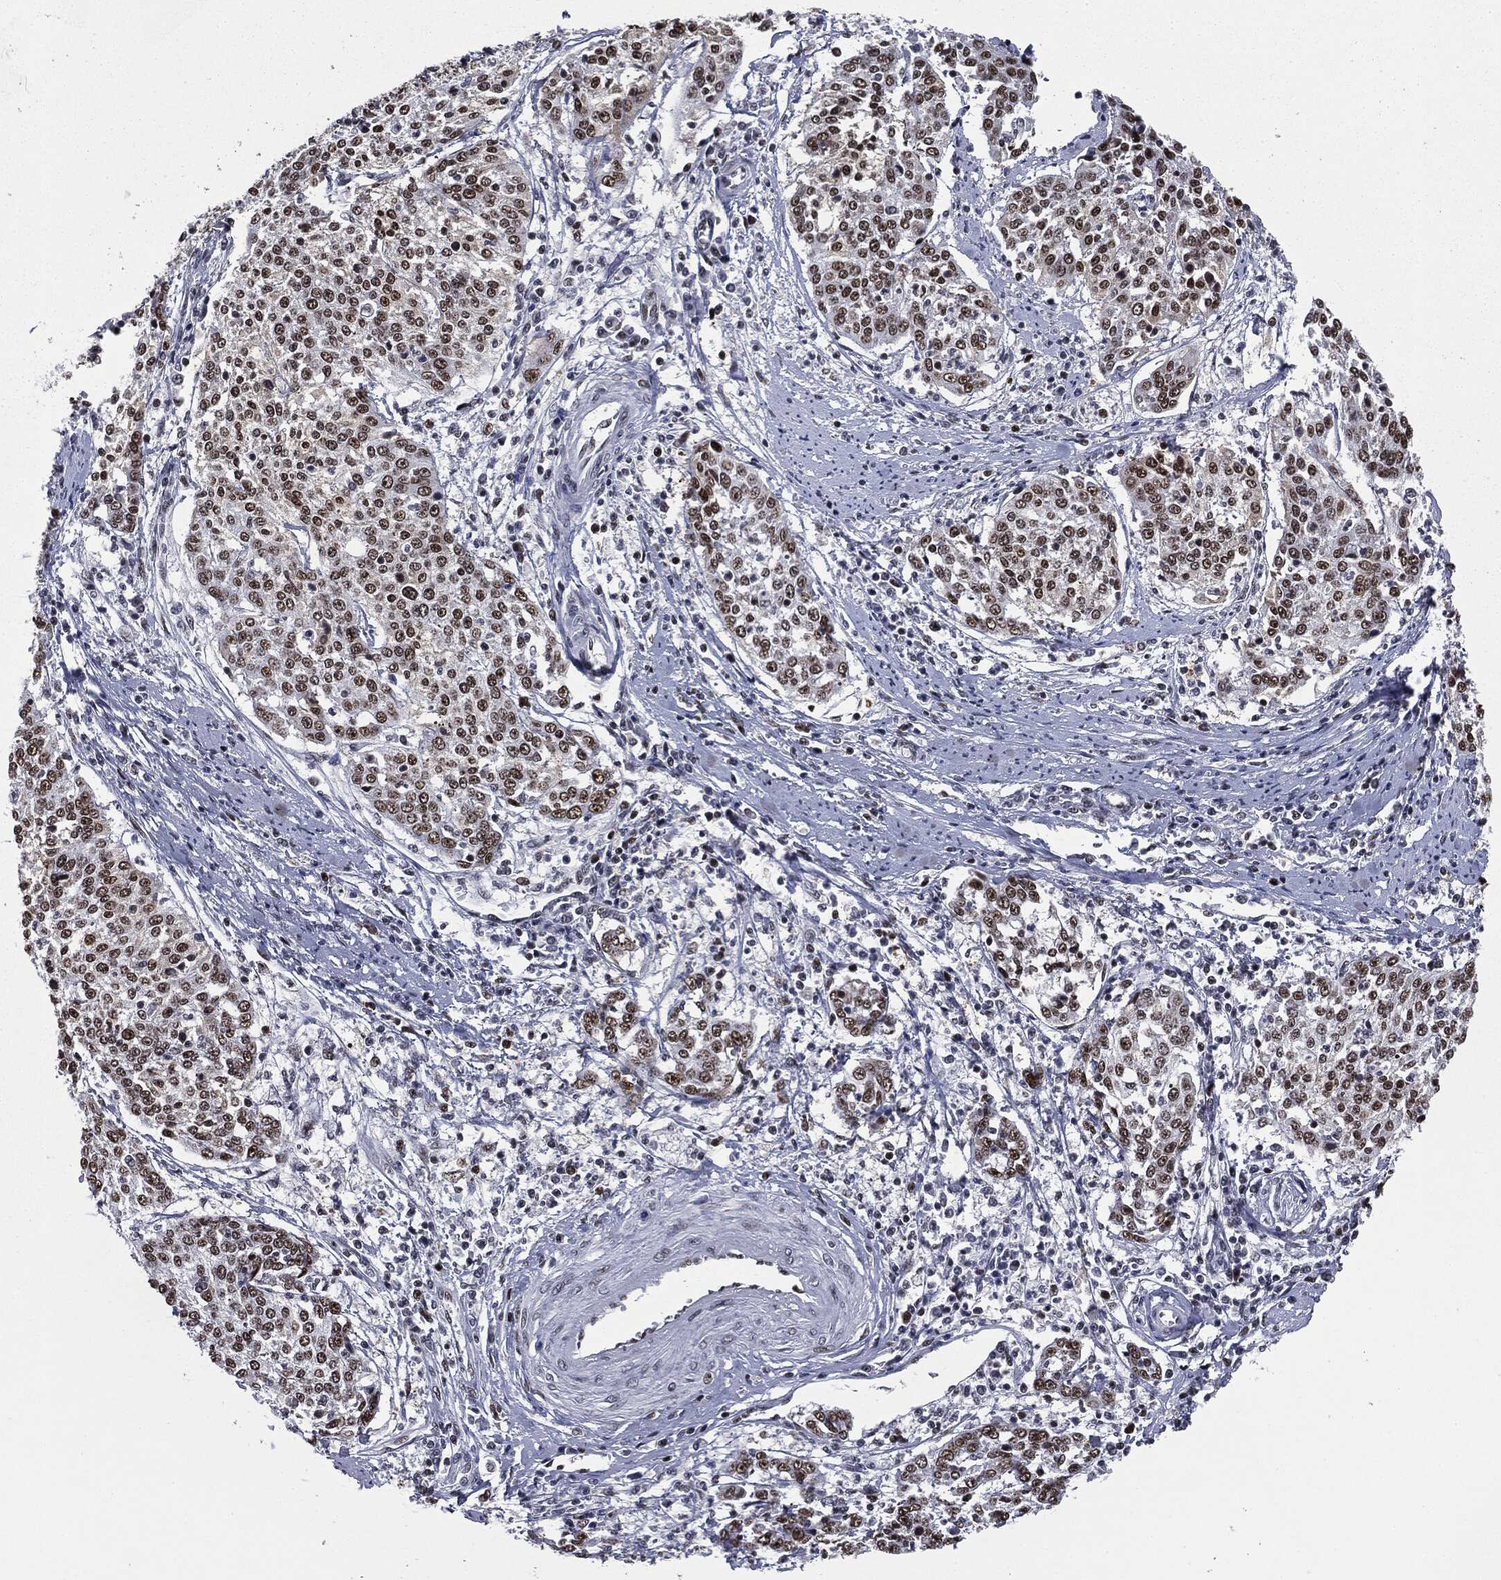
{"staining": {"intensity": "moderate", "quantity": ">75%", "location": "nuclear"}, "tissue": "cervical cancer", "cell_type": "Tumor cells", "image_type": "cancer", "snomed": [{"axis": "morphology", "description": "Squamous cell carcinoma, NOS"}, {"axis": "topography", "description": "Cervix"}], "caption": "Moderate nuclear staining for a protein is identified in approximately >75% of tumor cells of cervical squamous cell carcinoma using immunohistochemistry.", "gene": "MSH2", "patient": {"sex": "female", "age": 41}}